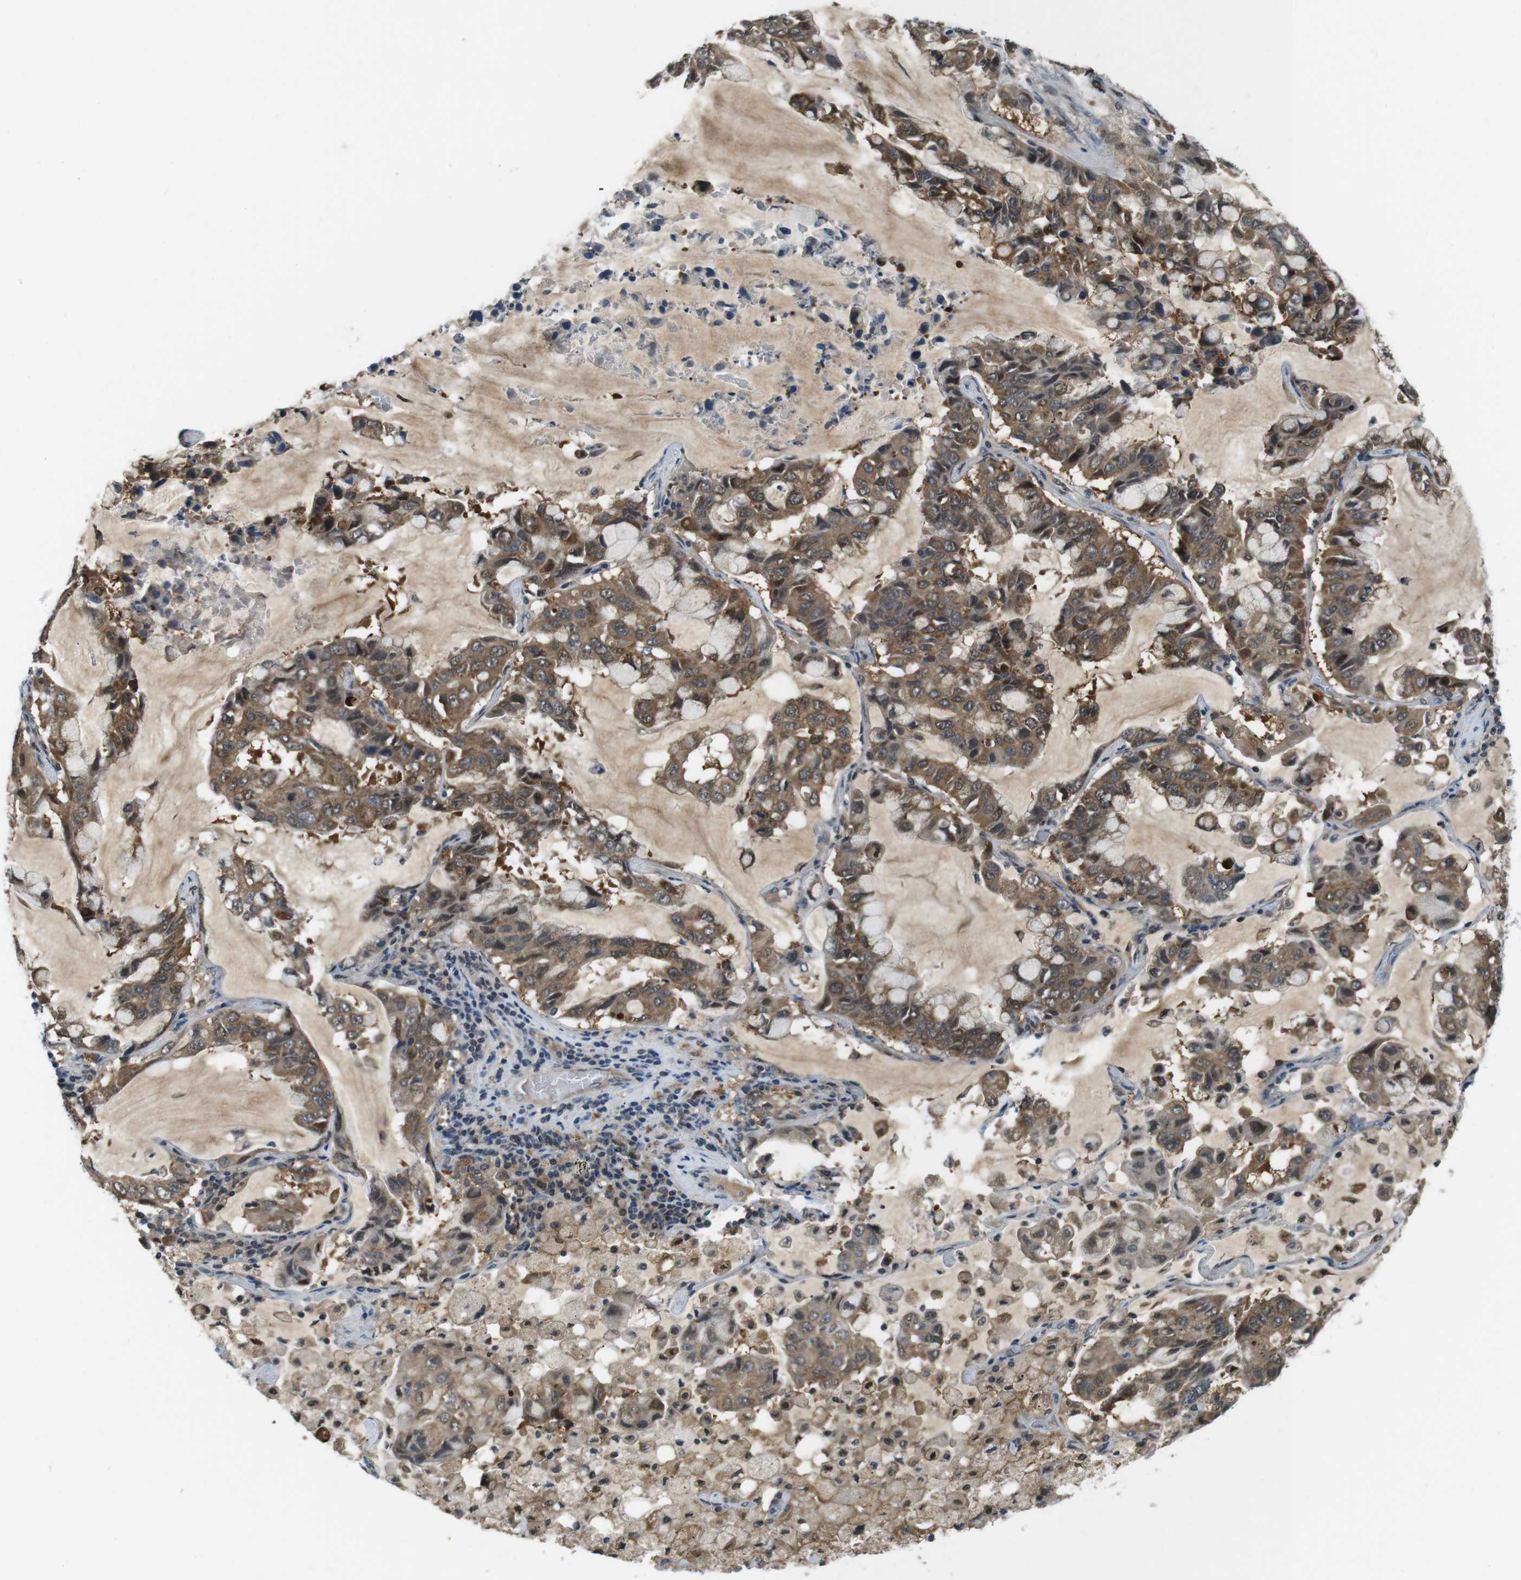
{"staining": {"intensity": "moderate", "quantity": ">75%", "location": "cytoplasmic/membranous"}, "tissue": "lung cancer", "cell_type": "Tumor cells", "image_type": "cancer", "snomed": [{"axis": "morphology", "description": "Adenocarcinoma, NOS"}, {"axis": "topography", "description": "Lung"}], "caption": "Lung cancer was stained to show a protein in brown. There is medium levels of moderate cytoplasmic/membranous expression in about >75% of tumor cells.", "gene": "LRP5", "patient": {"sex": "male", "age": 64}}